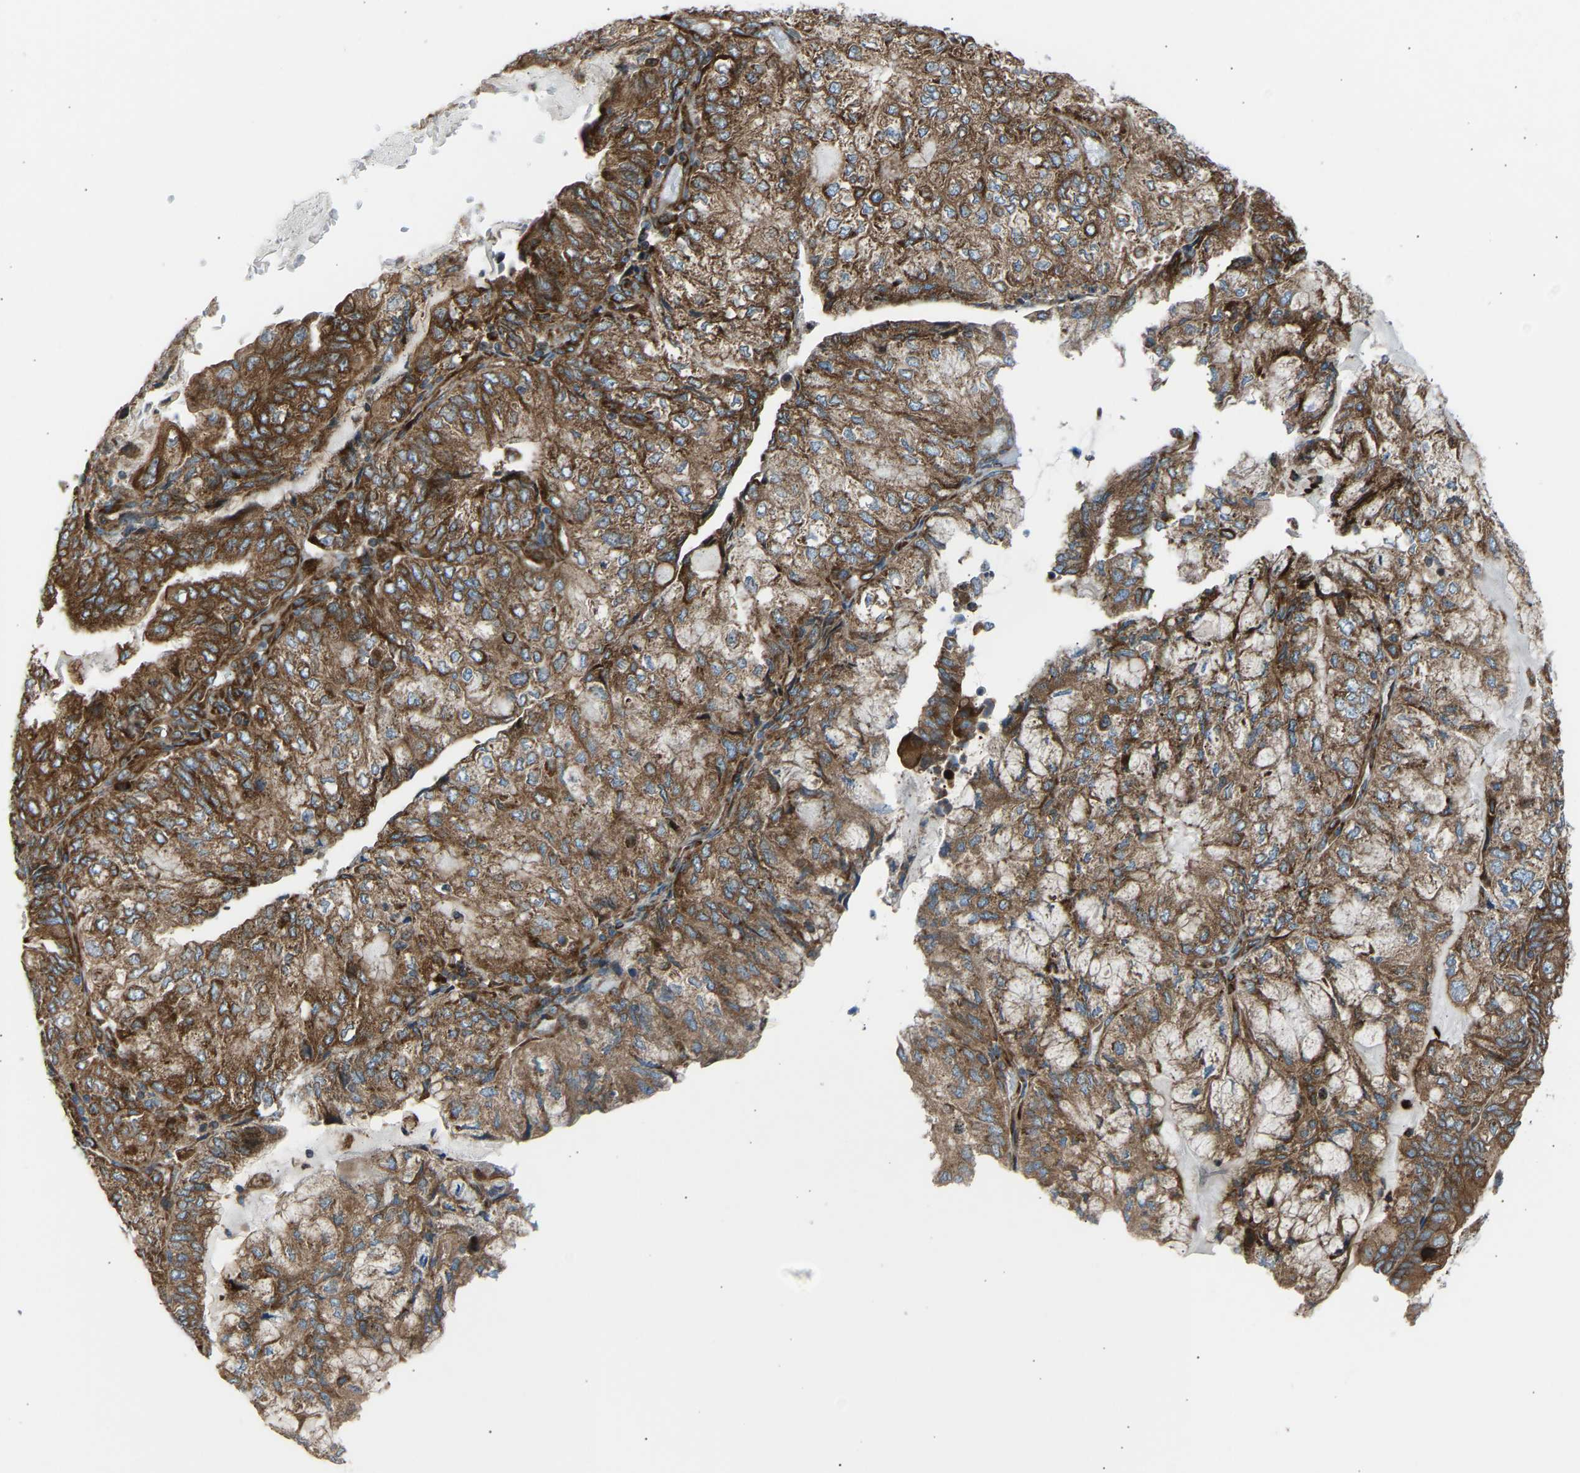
{"staining": {"intensity": "strong", "quantity": ">75%", "location": "cytoplasmic/membranous"}, "tissue": "endometrial cancer", "cell_type": "Tumor cells", "image_type": "cancer", "snomed": [{"axis": "morphology", "description": "Adenocarcinoma, NOS"}, {"axis": "topography", "description": "Endometrium"}], "caption": "A photomicrograph showing strong cytoplasmic/membranous expression in about >75% of tumor cells in endometrial cancer, as visualized by brown immunohistochemical staining.", "gene": "VPS41", "patient": {"sex": "female", "age": 81}}